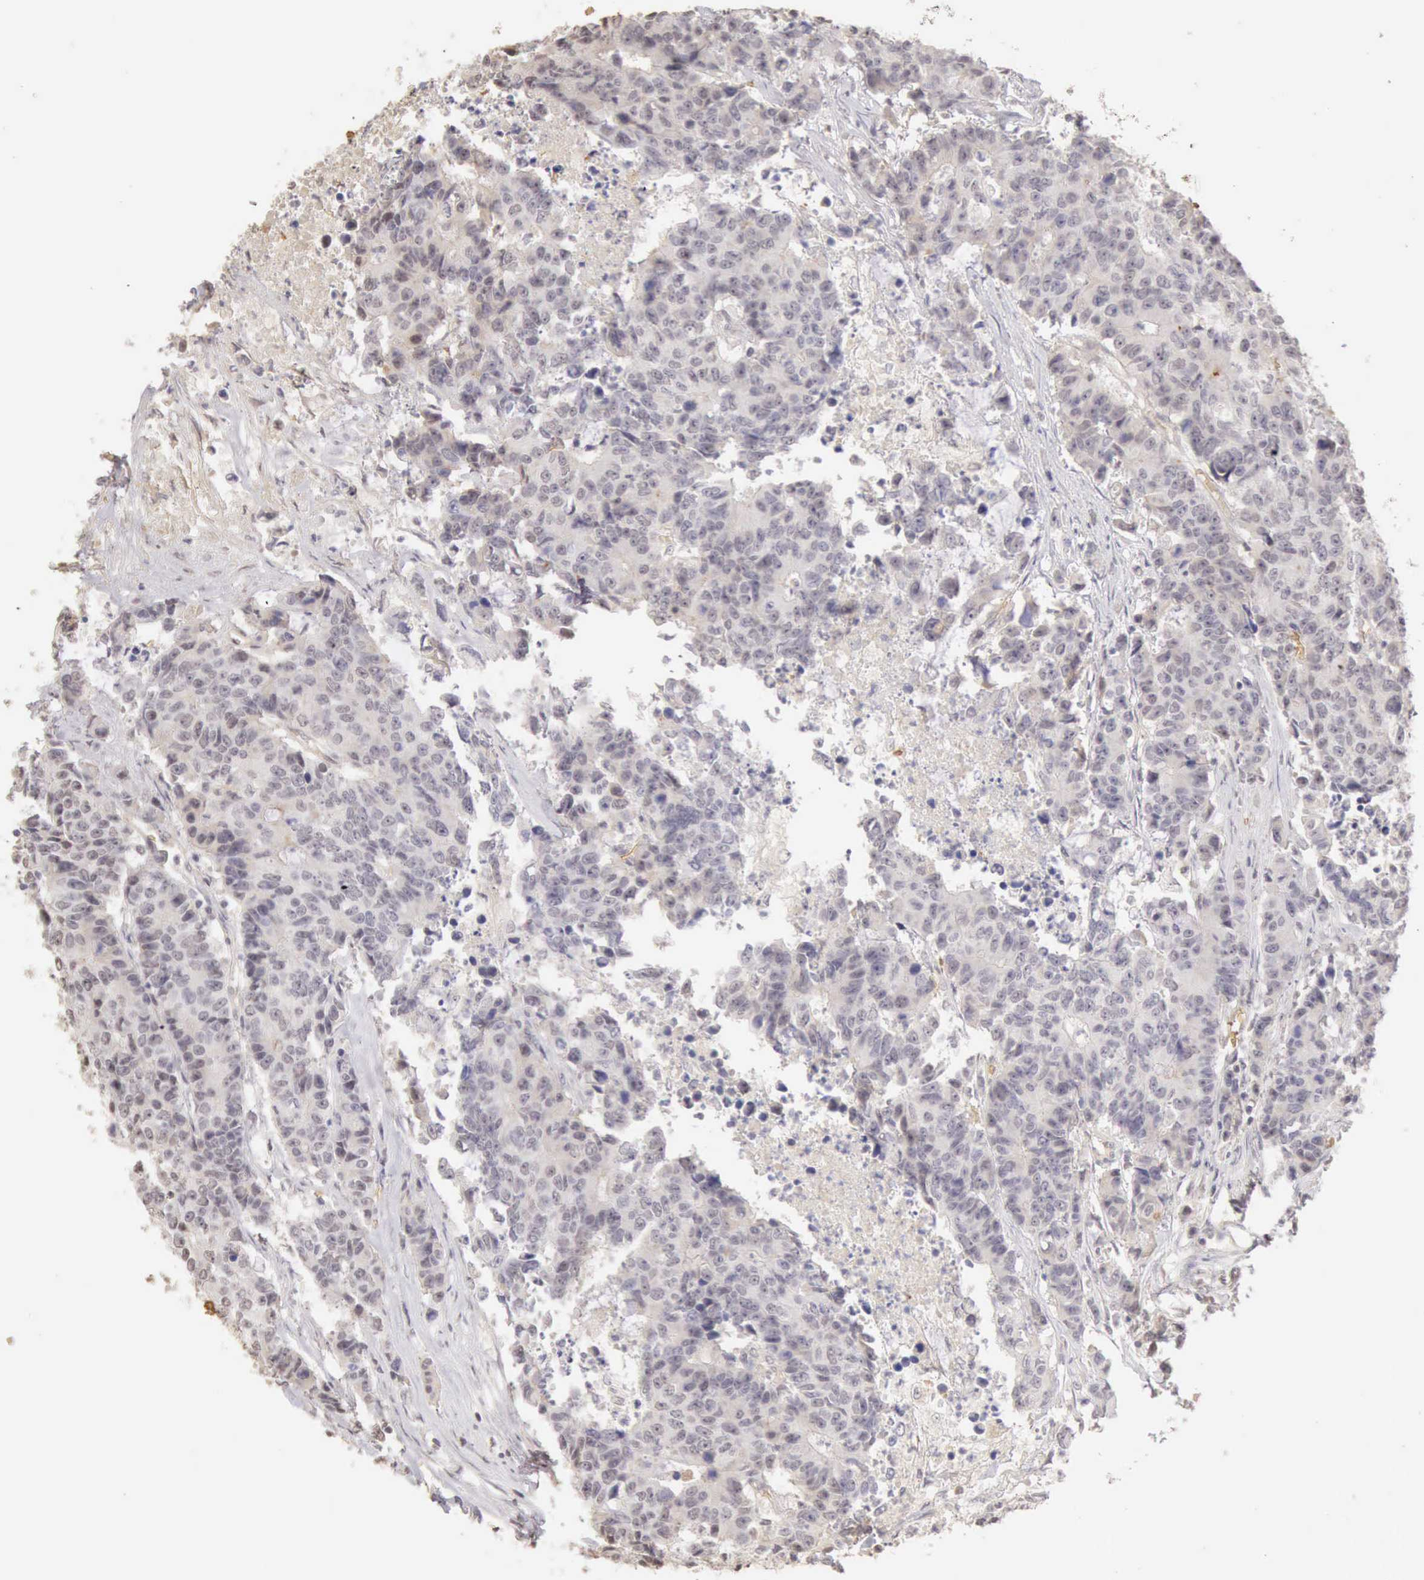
{"staining": {"intensity": "negative", "quantity": "none", "location": "none"}, "tissue": "colorectal cancer", "cell_type": "Tumor cells", "image_type": "cancer", "snomed": [{"axis": "morphology", "description": "Adenocarcinoma, NOS"}, {"axis": "topography", "description": "Colon"}], "caption": "This is an immunohistochemistry (IHC) image of human colorectal cancer. There is no expression in tumor cells.", "gene": "CFI", "patient": {"sex": "female", "age": 86}}